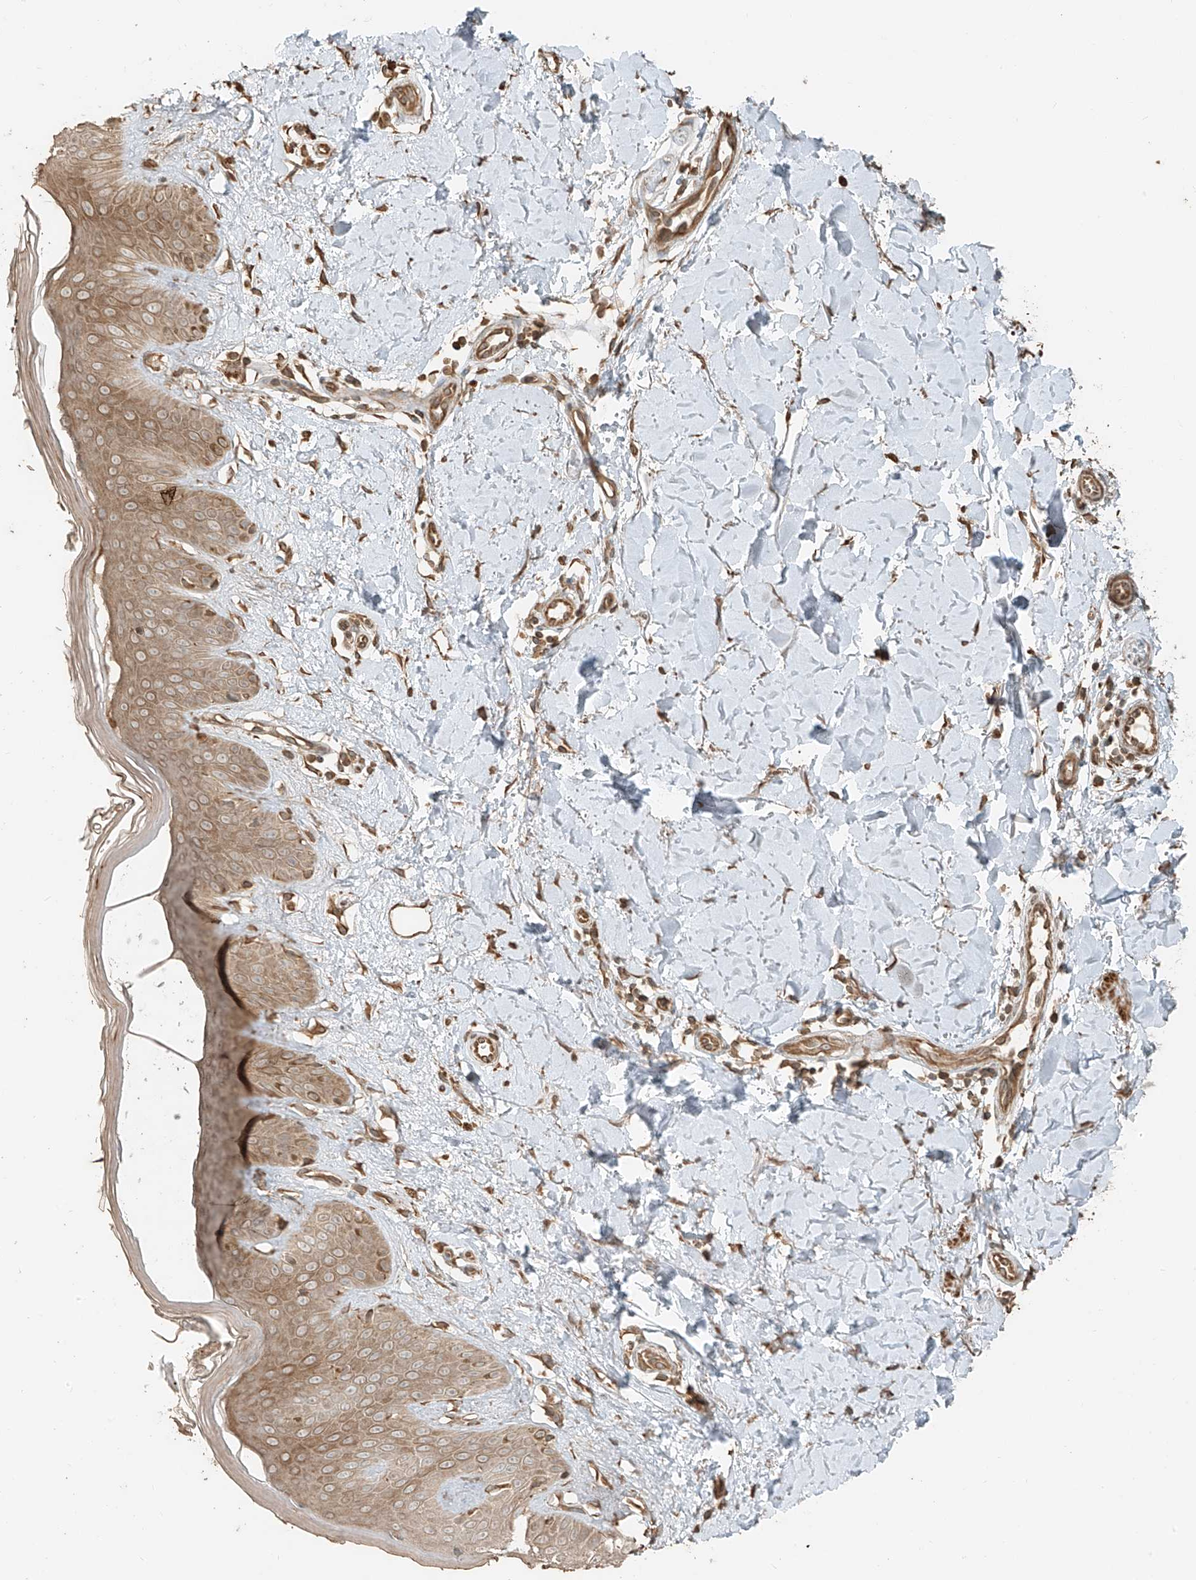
{"staining": {"intensity": "moderate", "quantity": ">75%", "location": "cytoplasmic/membranous"}, "tissue": "skin", "cell_type": "Fibroblasts", "image_type": "normal", "snomed": [{"axis": "morphology", "description": "Normal tissue, NOS"}, {"axis": "topography", "description": "Skin"}], "caption": "Fibroblasts demonstrate medium levels of moderate cytoplasmic/membranous expression in about >75% of cells in unremarkable skin.", "gene": "ANKZF1", "patient": {"sex": "female", "age": 64}}